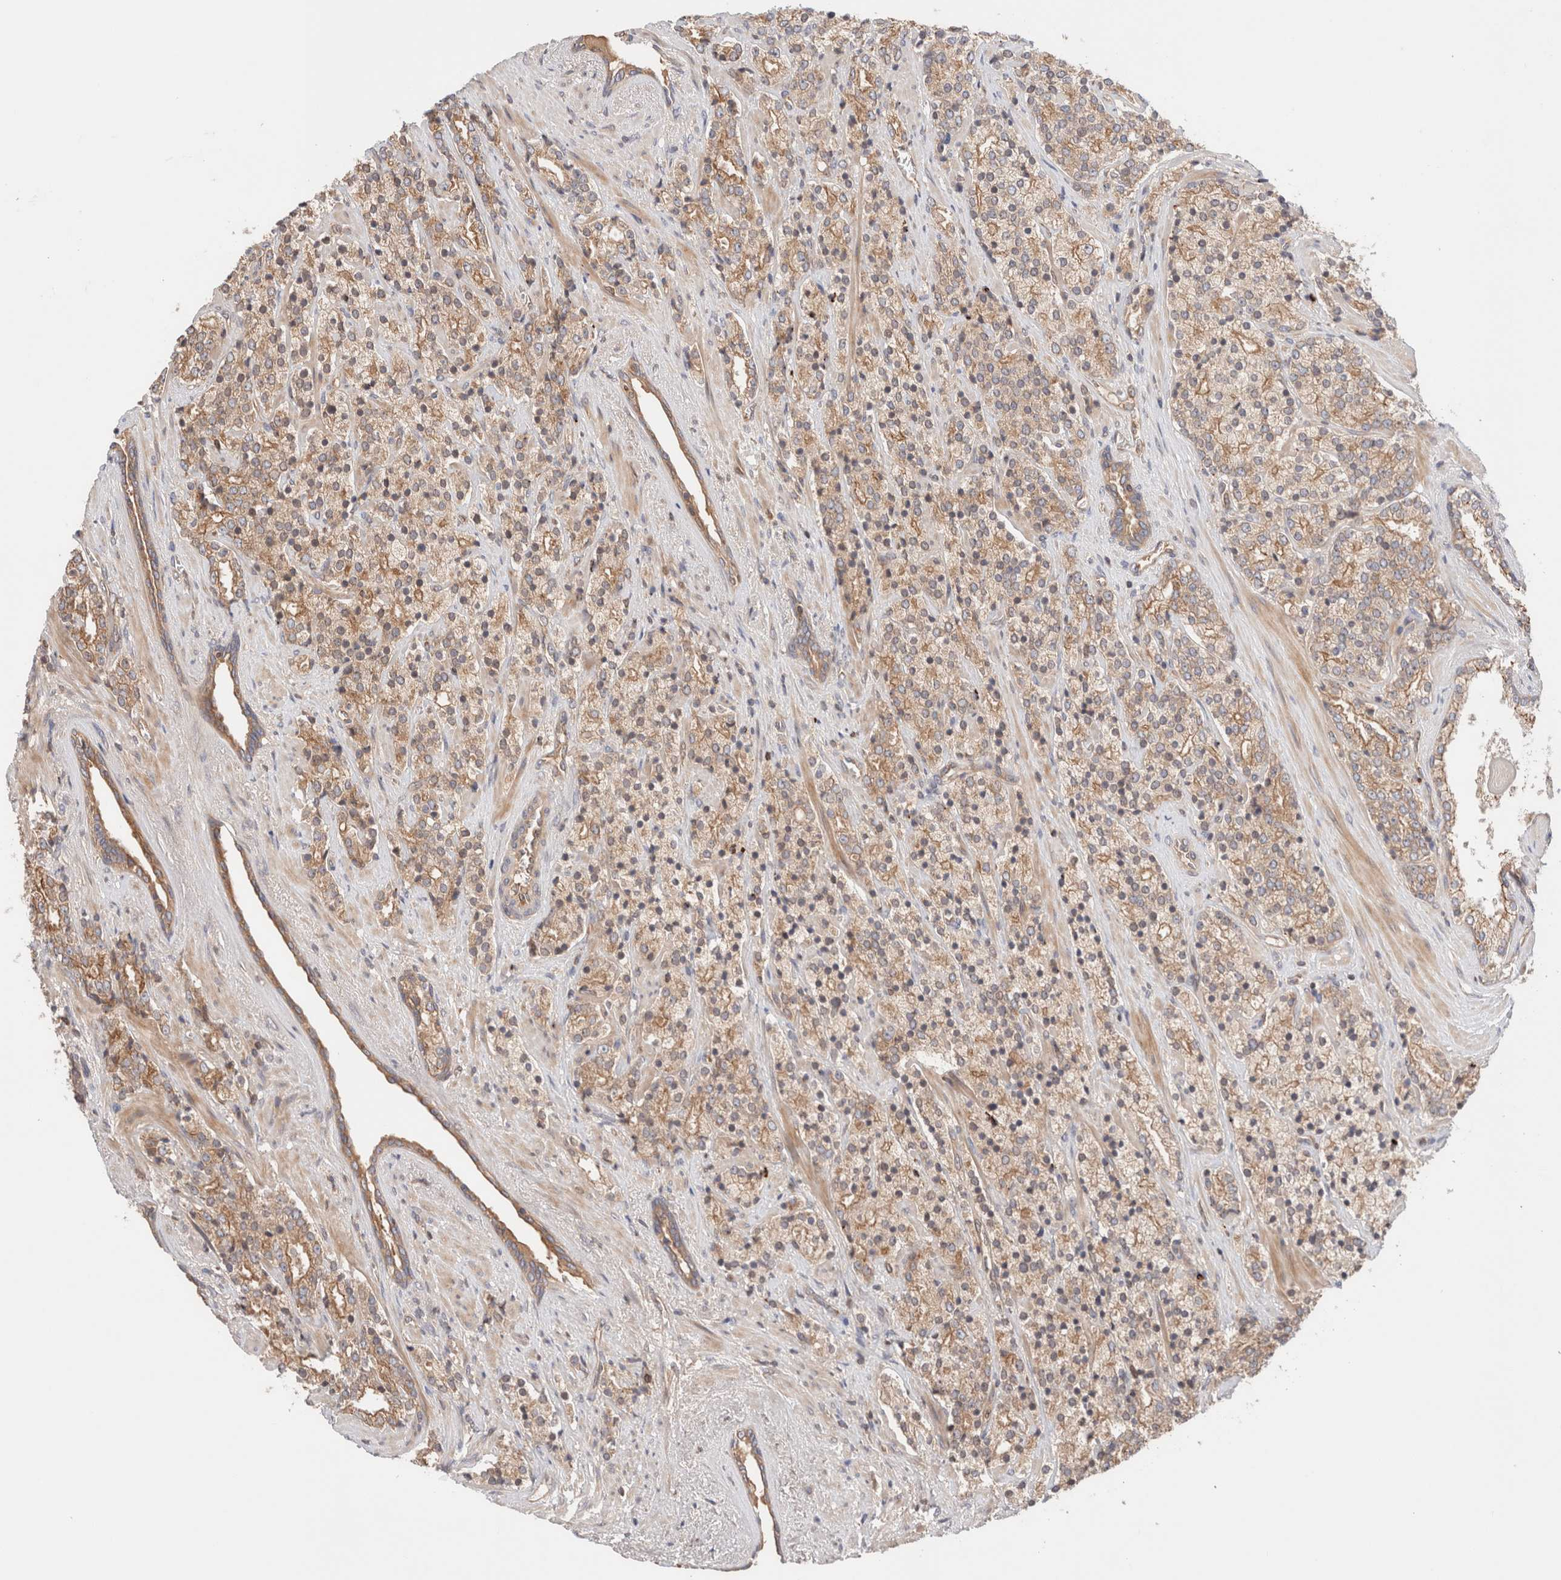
{"staining": {"intensity": "weak", "quantity": ">75%", "location": "cytoplasmic/membranous"}, "tissue": "prostate cancer", "cell_type": "Tumor cells", "image_type": "cancer", "snomed": [{"axis": "morphology", "description": "Adenocarcinoma, High grade"}, {"axis": "topography", "description": "Prostate"}], "caption": "This micrograph exhibits IHC staining of prostate cancer, with low weak cytoplasmic/membranous positivity in about >75% of tumor cells.", "gene": "SIKE1", "patient": {"sex": "male", "age": 71}}